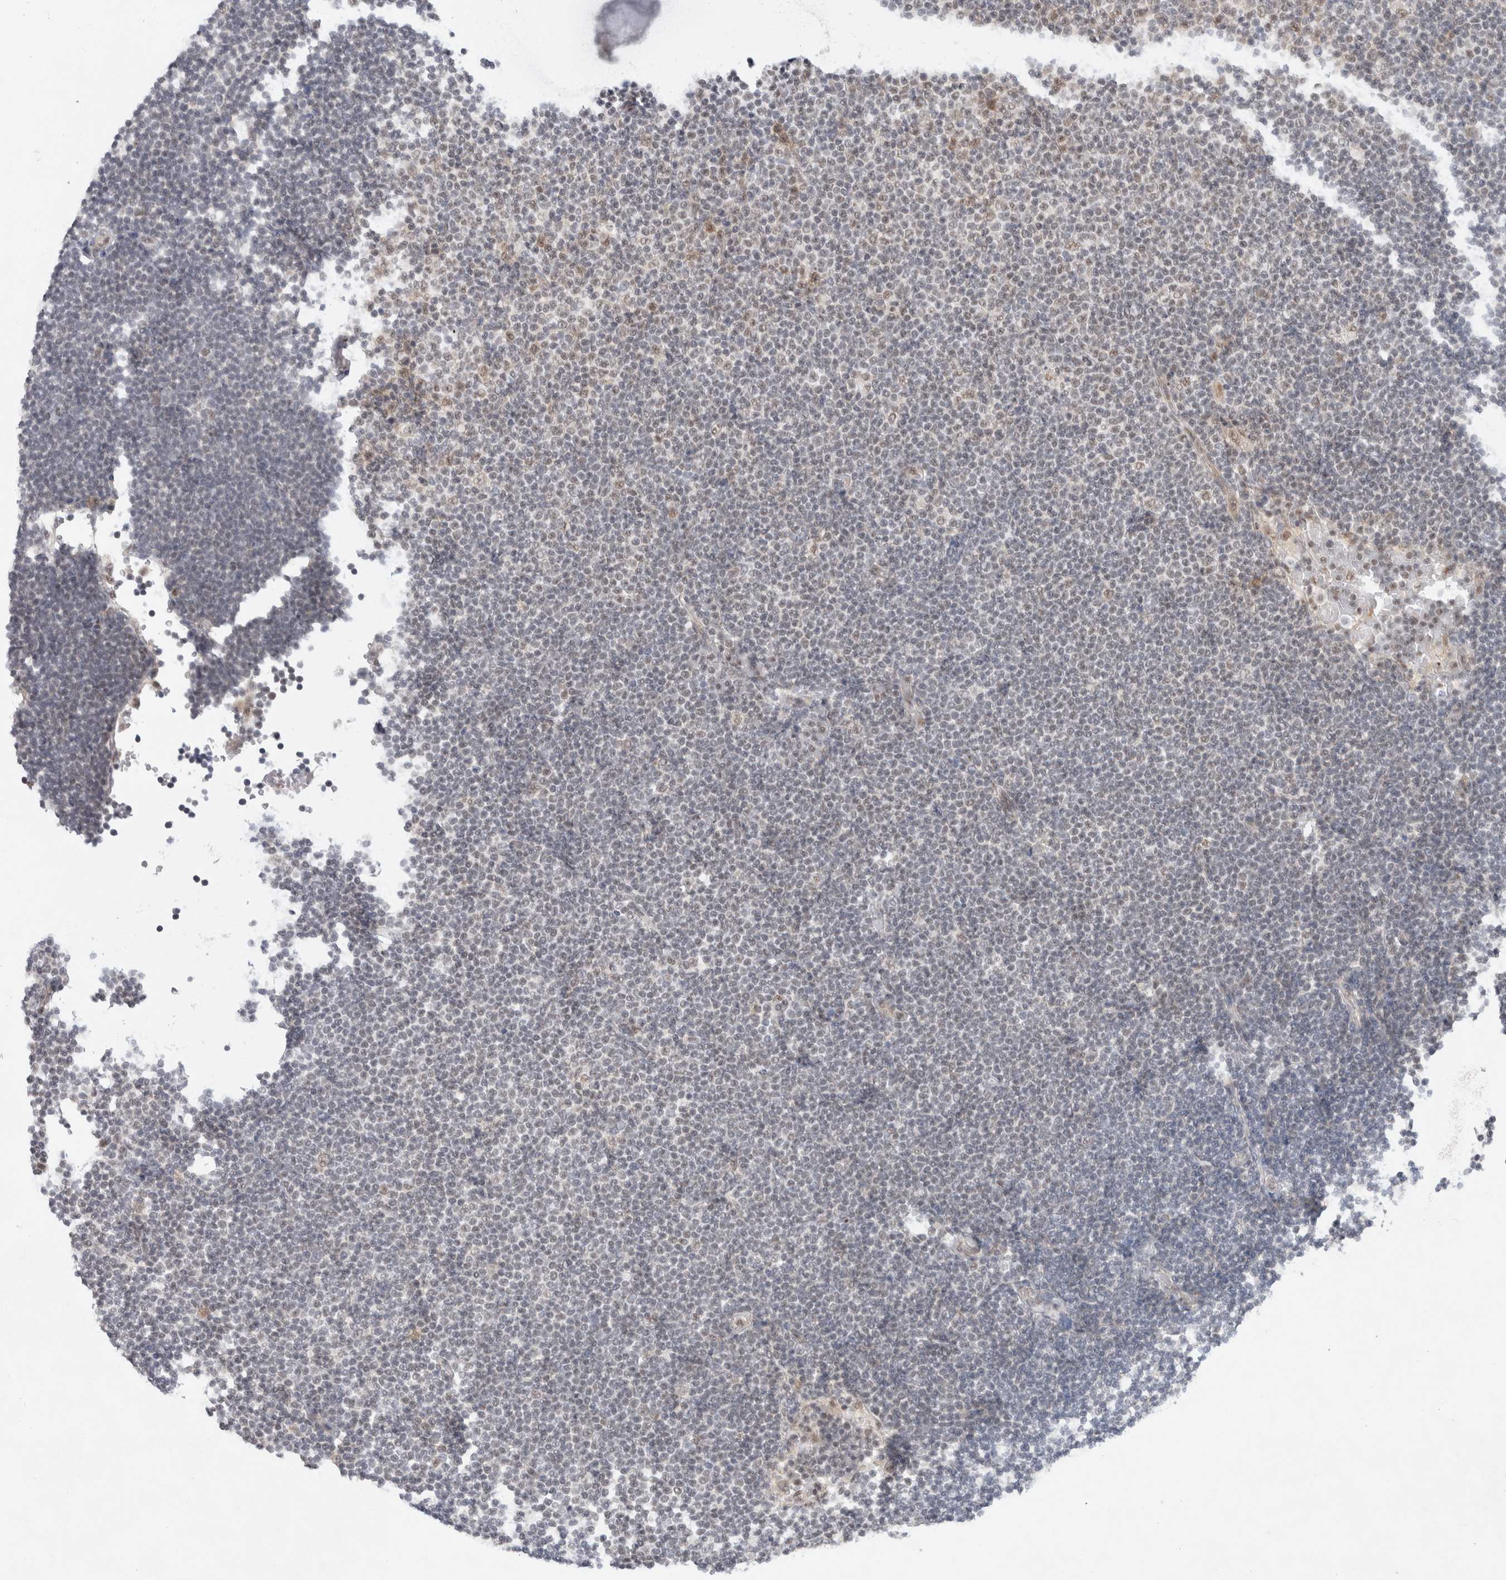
{"staining": {"intensity": "weak", "quantity": "<25%", "location": "nuclear"}, "tissue": "lymphoma", "cell_type": "Tumor cells", "image_type": "cancer", "snomed": [{"axis": "morphology", "description": "Malignant lymphoma, non-Hodgkin's type, Low grade"}, {"axis": "topography", "description": "Lymph node"}], "caption": "Lymphoma stained for a protein using immunohistochemistry (IHC) demonstrates no staining tumor cells.", "gene": "TRMT12", "patient": {"sex": "female", "age": 53}}